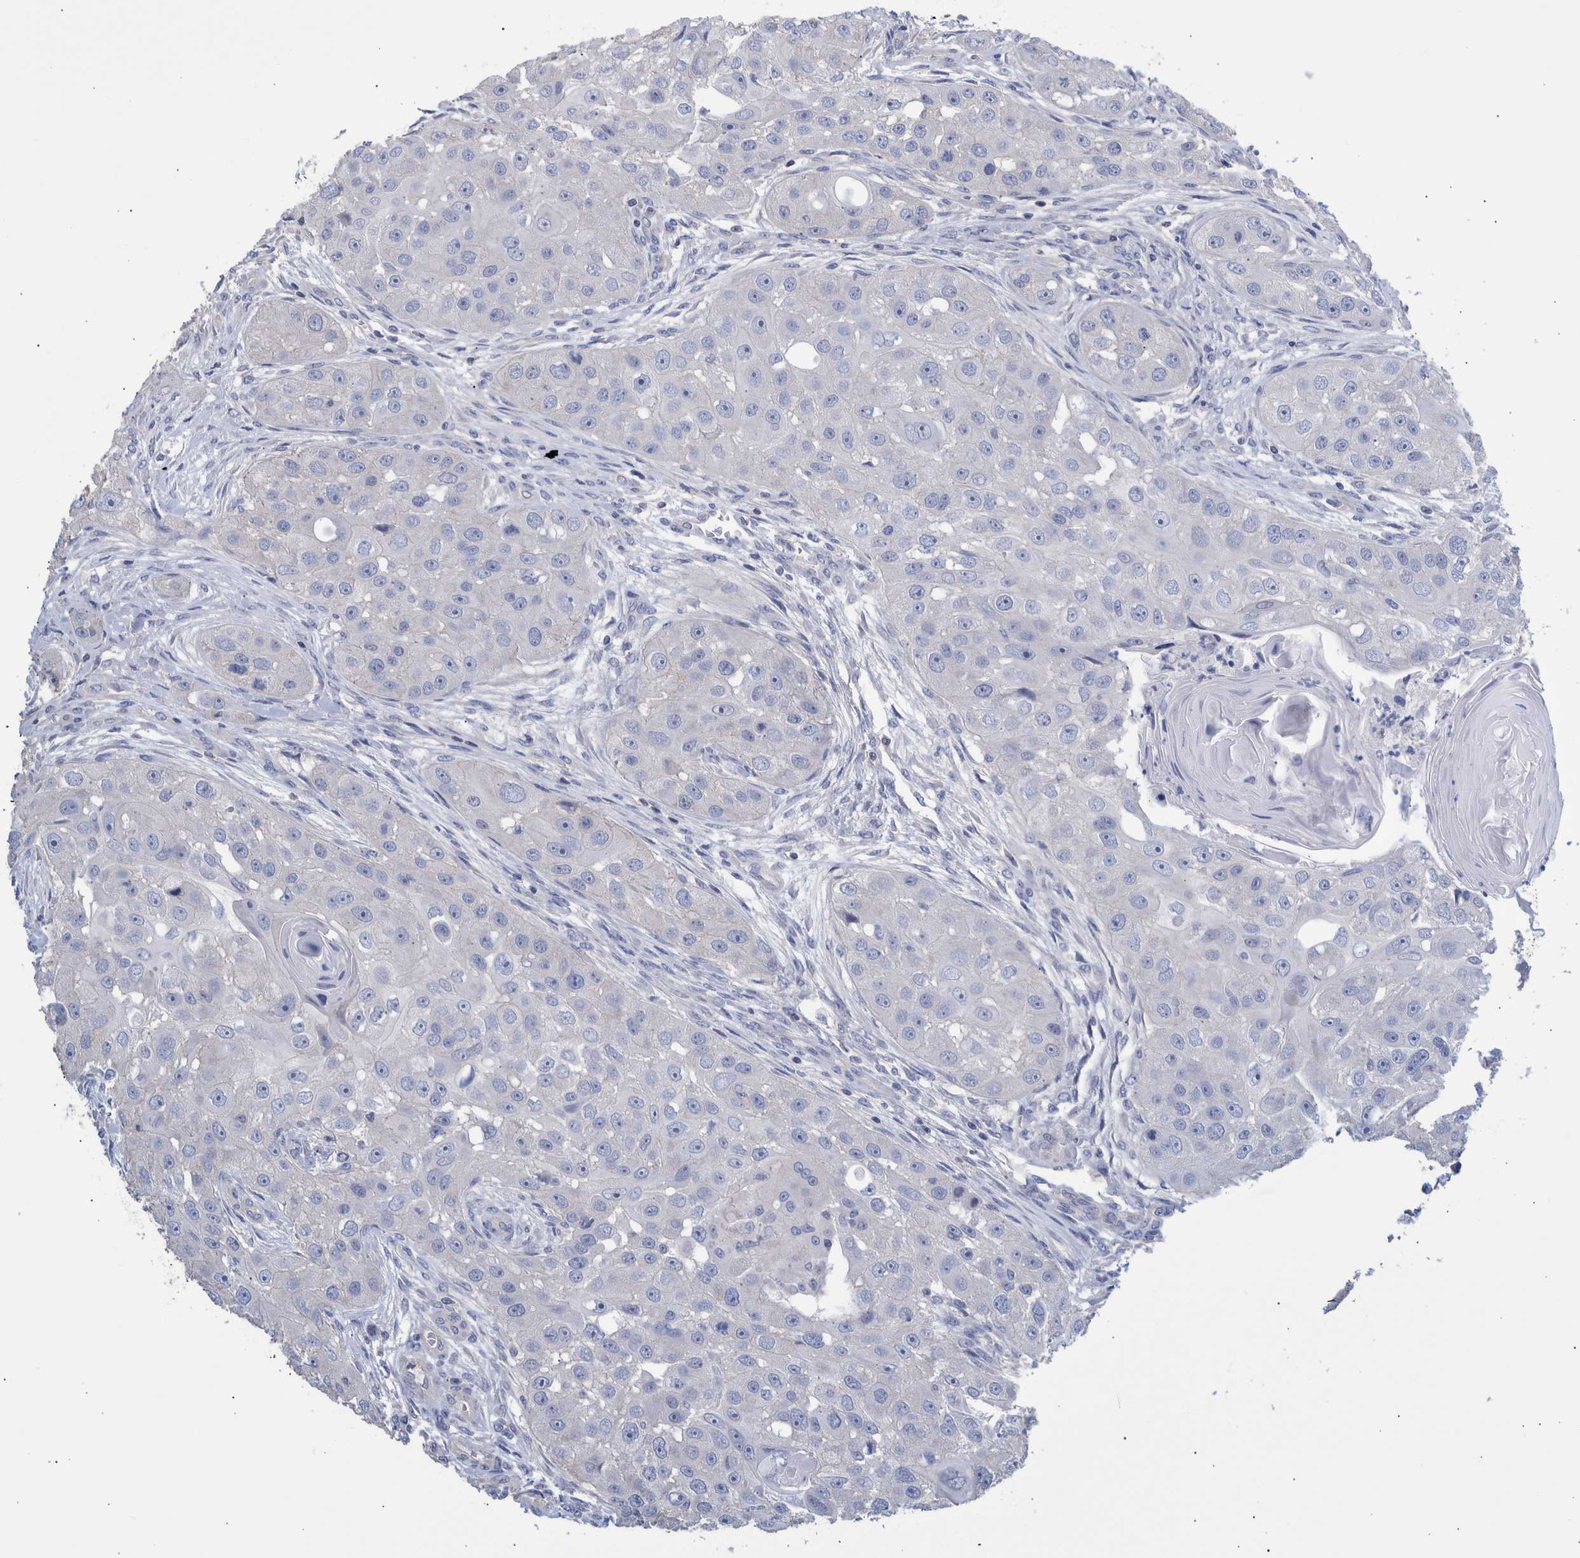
{"staining": {"intensity": "negative", "quantity": "none", "location": "none"}, "tissue": "head and neck cancer", "cell_type": "Tumor cells", "image_type": "cancer", "snomed": [{"axis": "morphology", "description": "Normal tissue, NOS"}, {"axis": "morphology", "description": "Squamous cell carcinoma, NOS"}, {"axis": "topography", "description": "Skeletal muscle"}, {"axis": "topography", "description": "Head-Neck"}], "caption": "The image shows no significant expression in tumor cells of head and neck cancer.", "gene": "PPP3CC", "patient": {"sex": "male", "age": 51}}